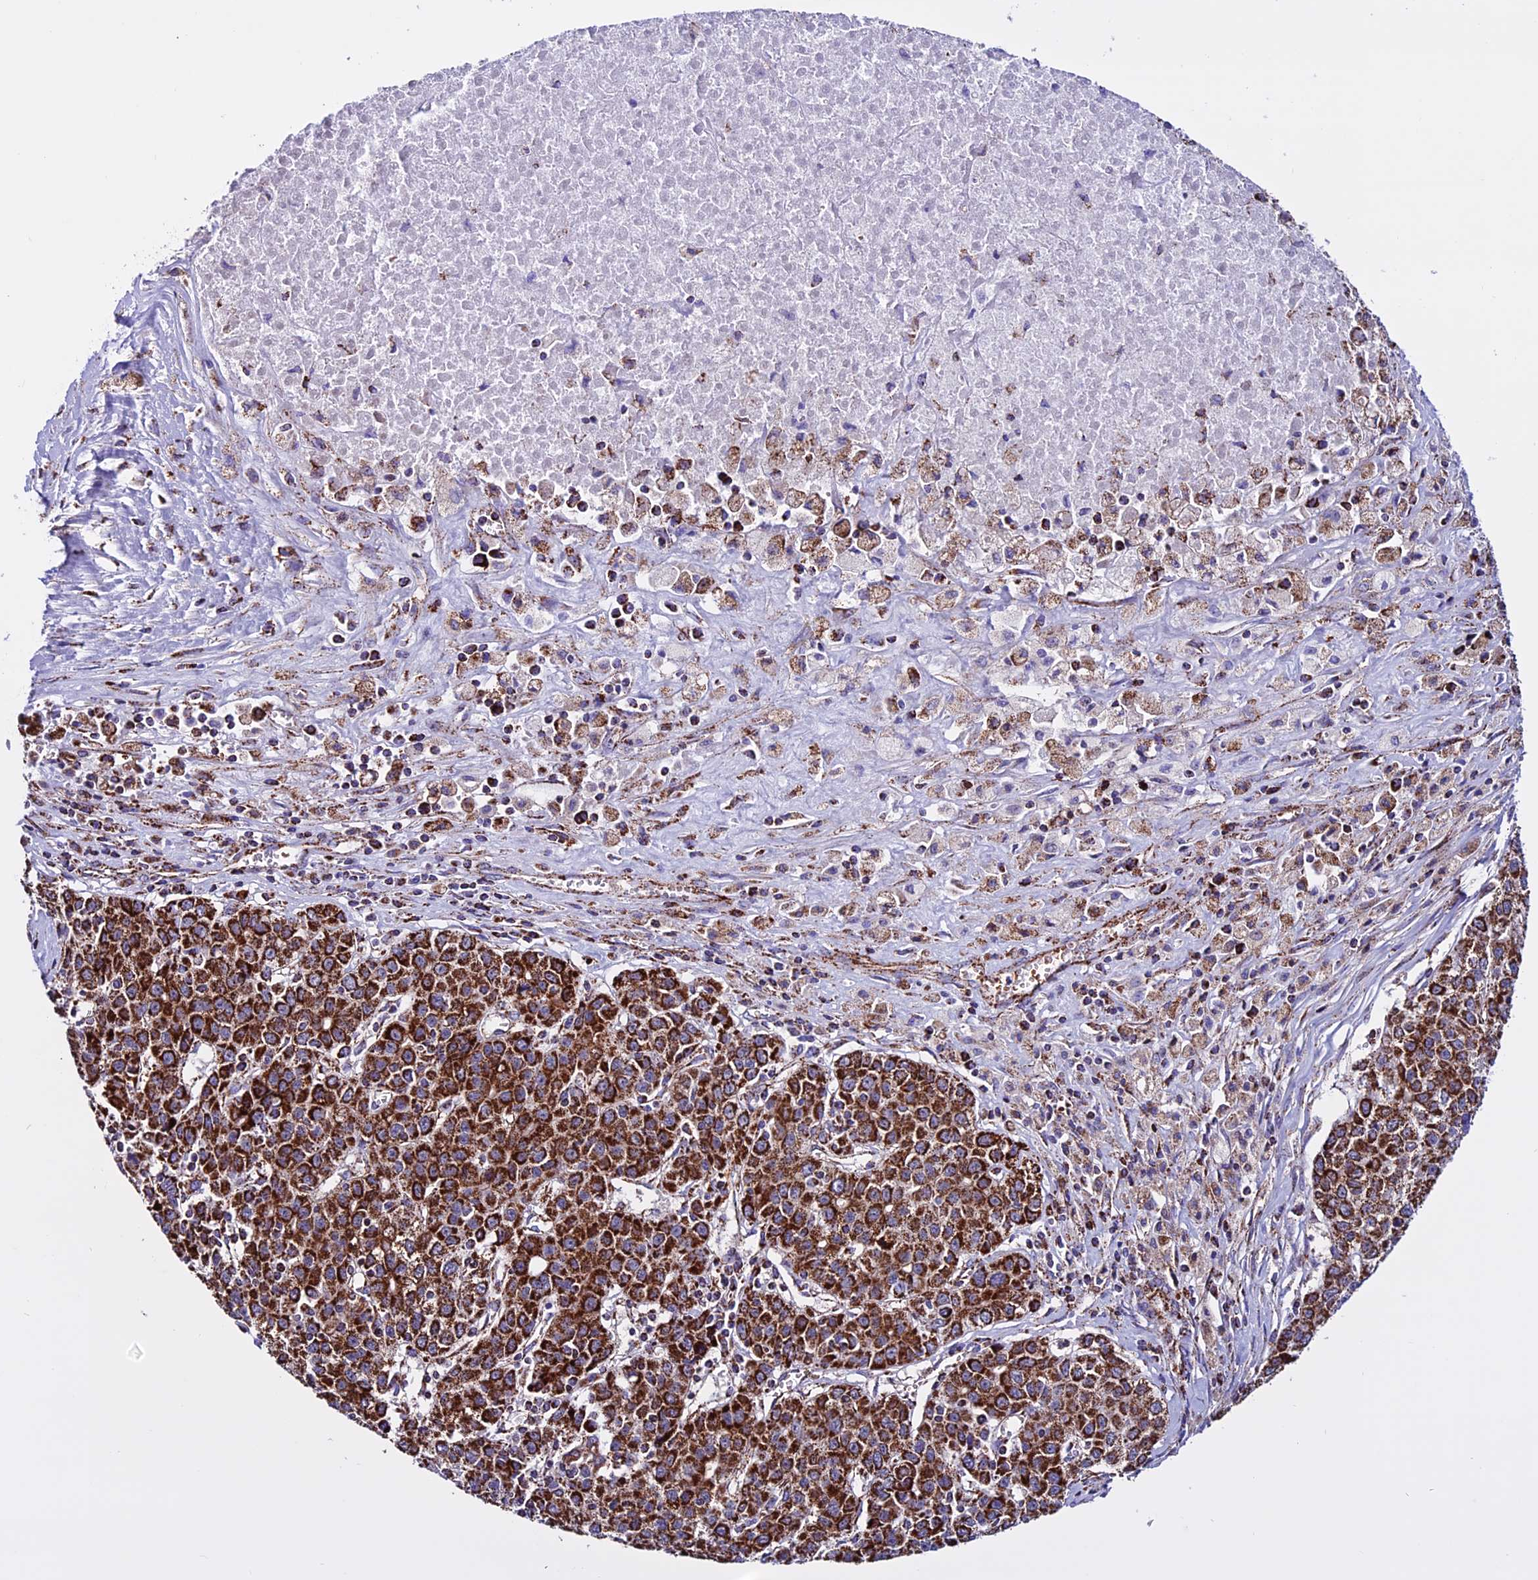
{"staining": {"intensity": "strong", "quantity": ">75%", "location": "cytoplasmic/membranous"}, "tissue": "liver cancer", "cell_type": "Tumor cells", "image_type": "cancer", "snomed": [{"axis": "morphology", "description": "Carcinoma, Hepatocellular, NOS"}, {"axis": "topography", "description": "Liver"}], "caption": "There is high levels of strong cytoplasmic/membranous positivity in tumor cells of liver cancer (hepatocellular carcinoma), as demonstrated by immunohistochemical staining (brown color).", "gene": "CX3CL1", "patient": {"sex": "female", "age": 53}}